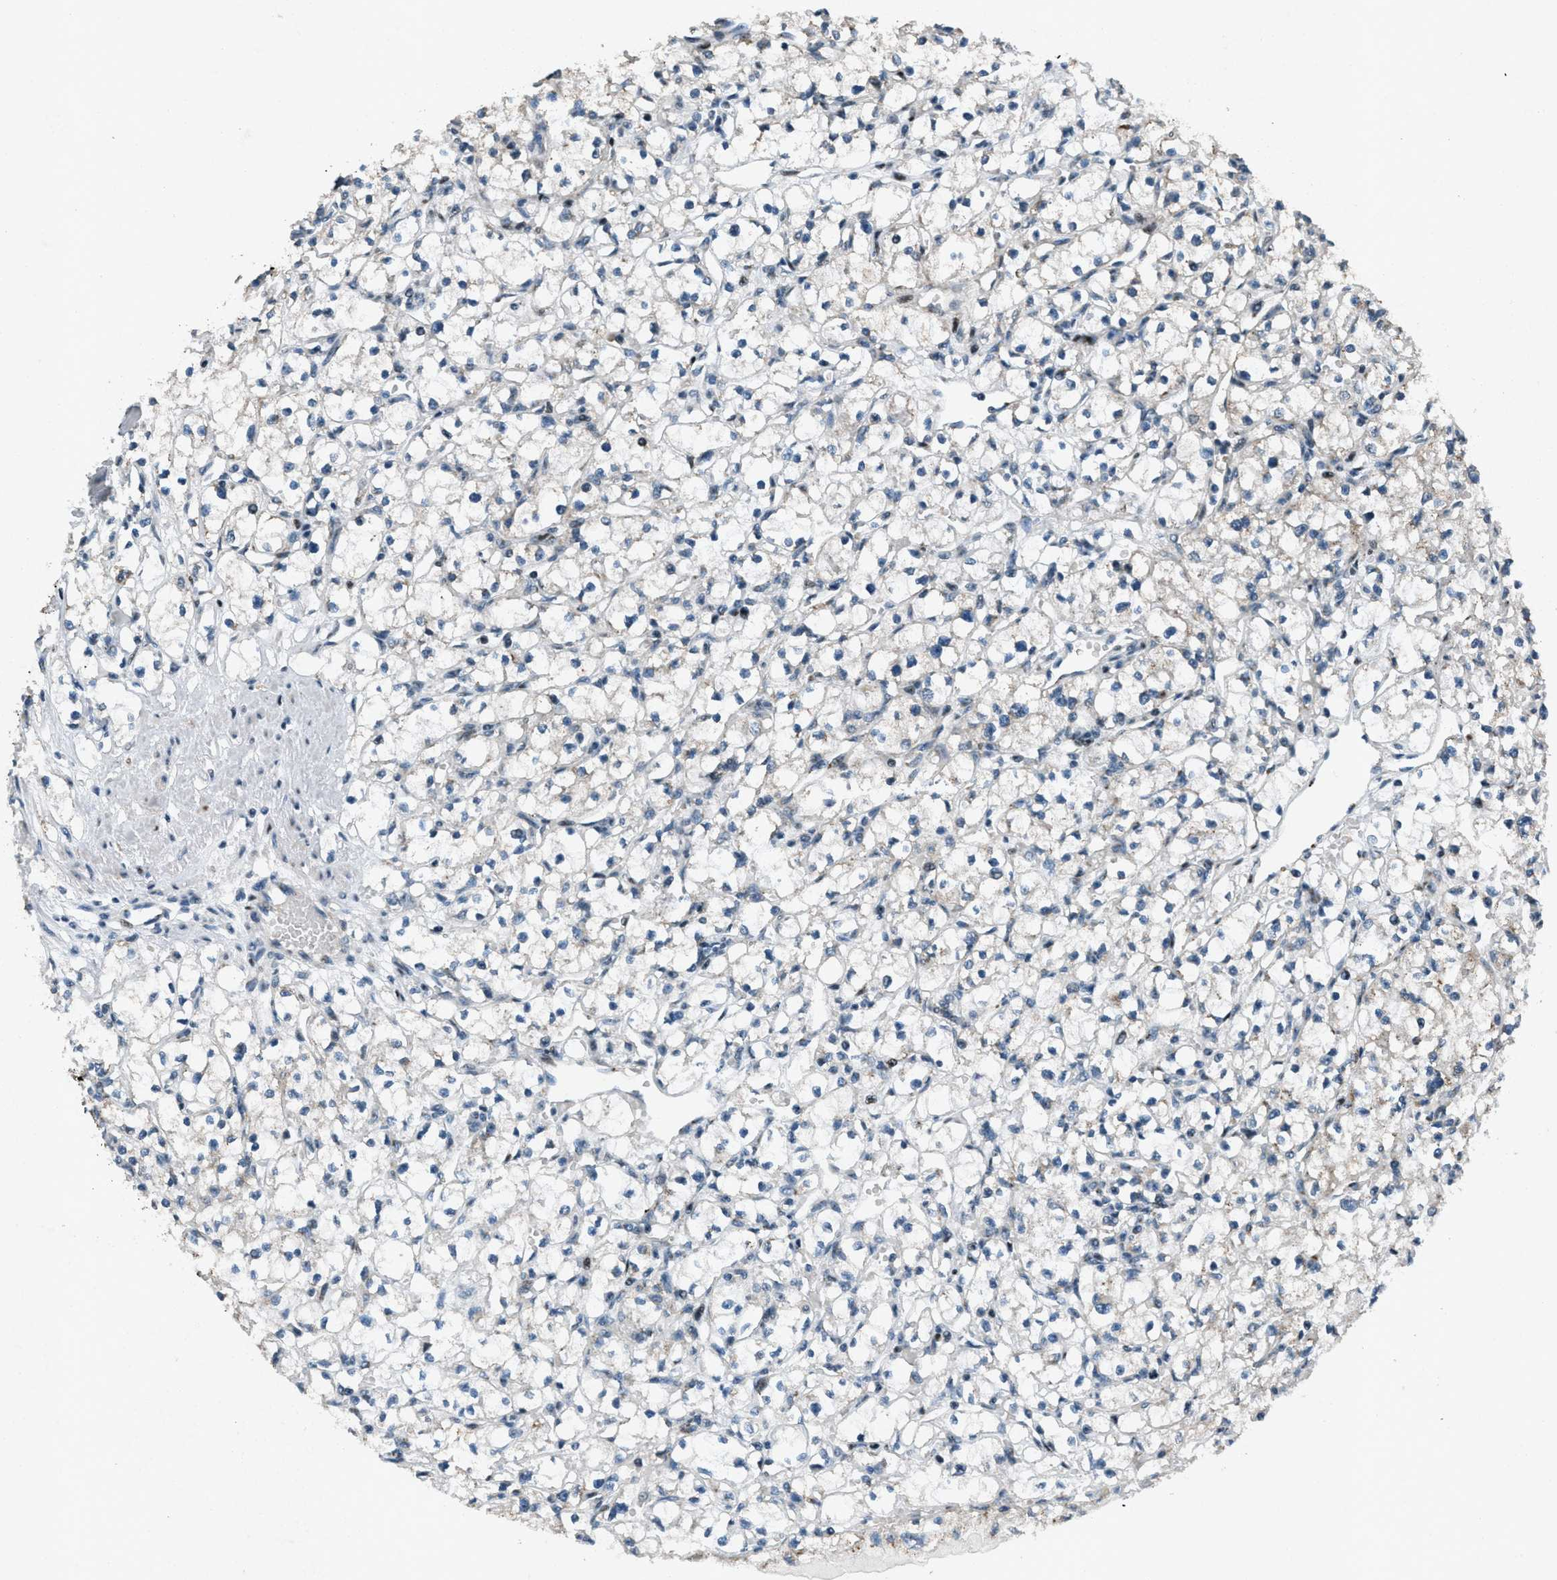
{"staining": {"intensity": "negative", "quantity": "none", "location": "none"}, "tissue": "renal cancer", "cell_type": "Tumor cells", "image_type": "cancer", "snomed": [{"axis": "morphology", "description": "Adenocarcinoma, NOS"}, {"axis": "topography", "description": "Kidney"}], "caption": "DAB (3,3'-diaminobenzidine) immunohistochemical staining of adenocarcinoma (renal) exhibits no significant expression in tumor cells. Nuclei are stained in blue.", "gene": "GPC6", "patient": {"sex": "male", "age": 56}}